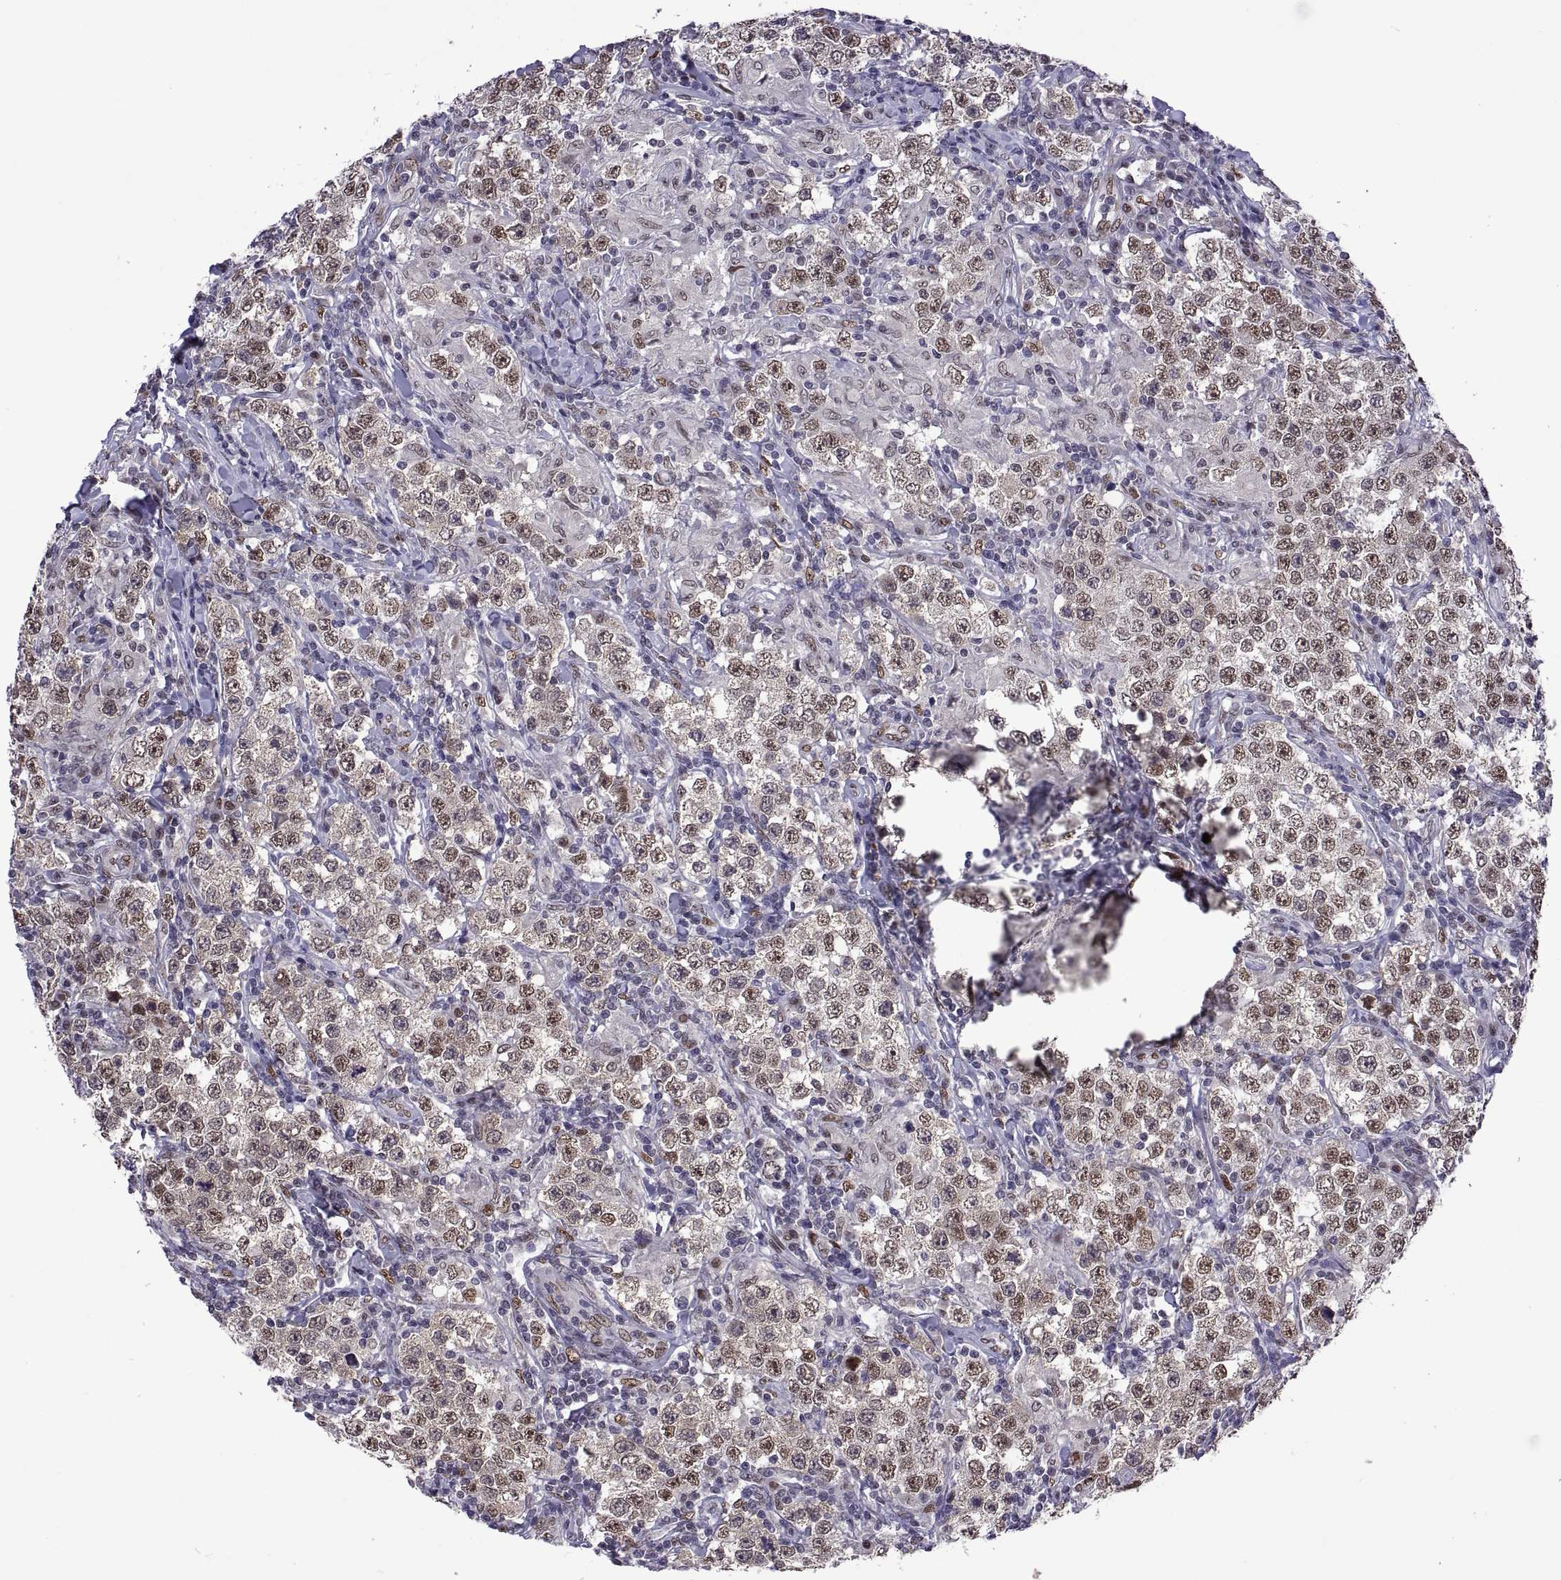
{"staining": {"intensity": "moderate", "quantity": ">75%", "location": "nuclear"}, "tissue": "testis cancer", "cell_type": "Tumor cells", "image_type": "cancer", "snomed": [{"axis": "morphology", "description": "Seminoma, NOS"}, {"axis": "morphology", "description": "Carcinoma, Embryonal, NOS"}, {"axis": "topography", "description": "Testis"}], "caption": "Brown immunohistochemical staining in human seminoma (testis) reveals moderate nuclear expression in about >75% of tumor cells. The protein of interest is shown in brown color, while the nuclei are stained blue.", "gene": "NR4A1", "patient": {"sex": "male", "age": 41}}